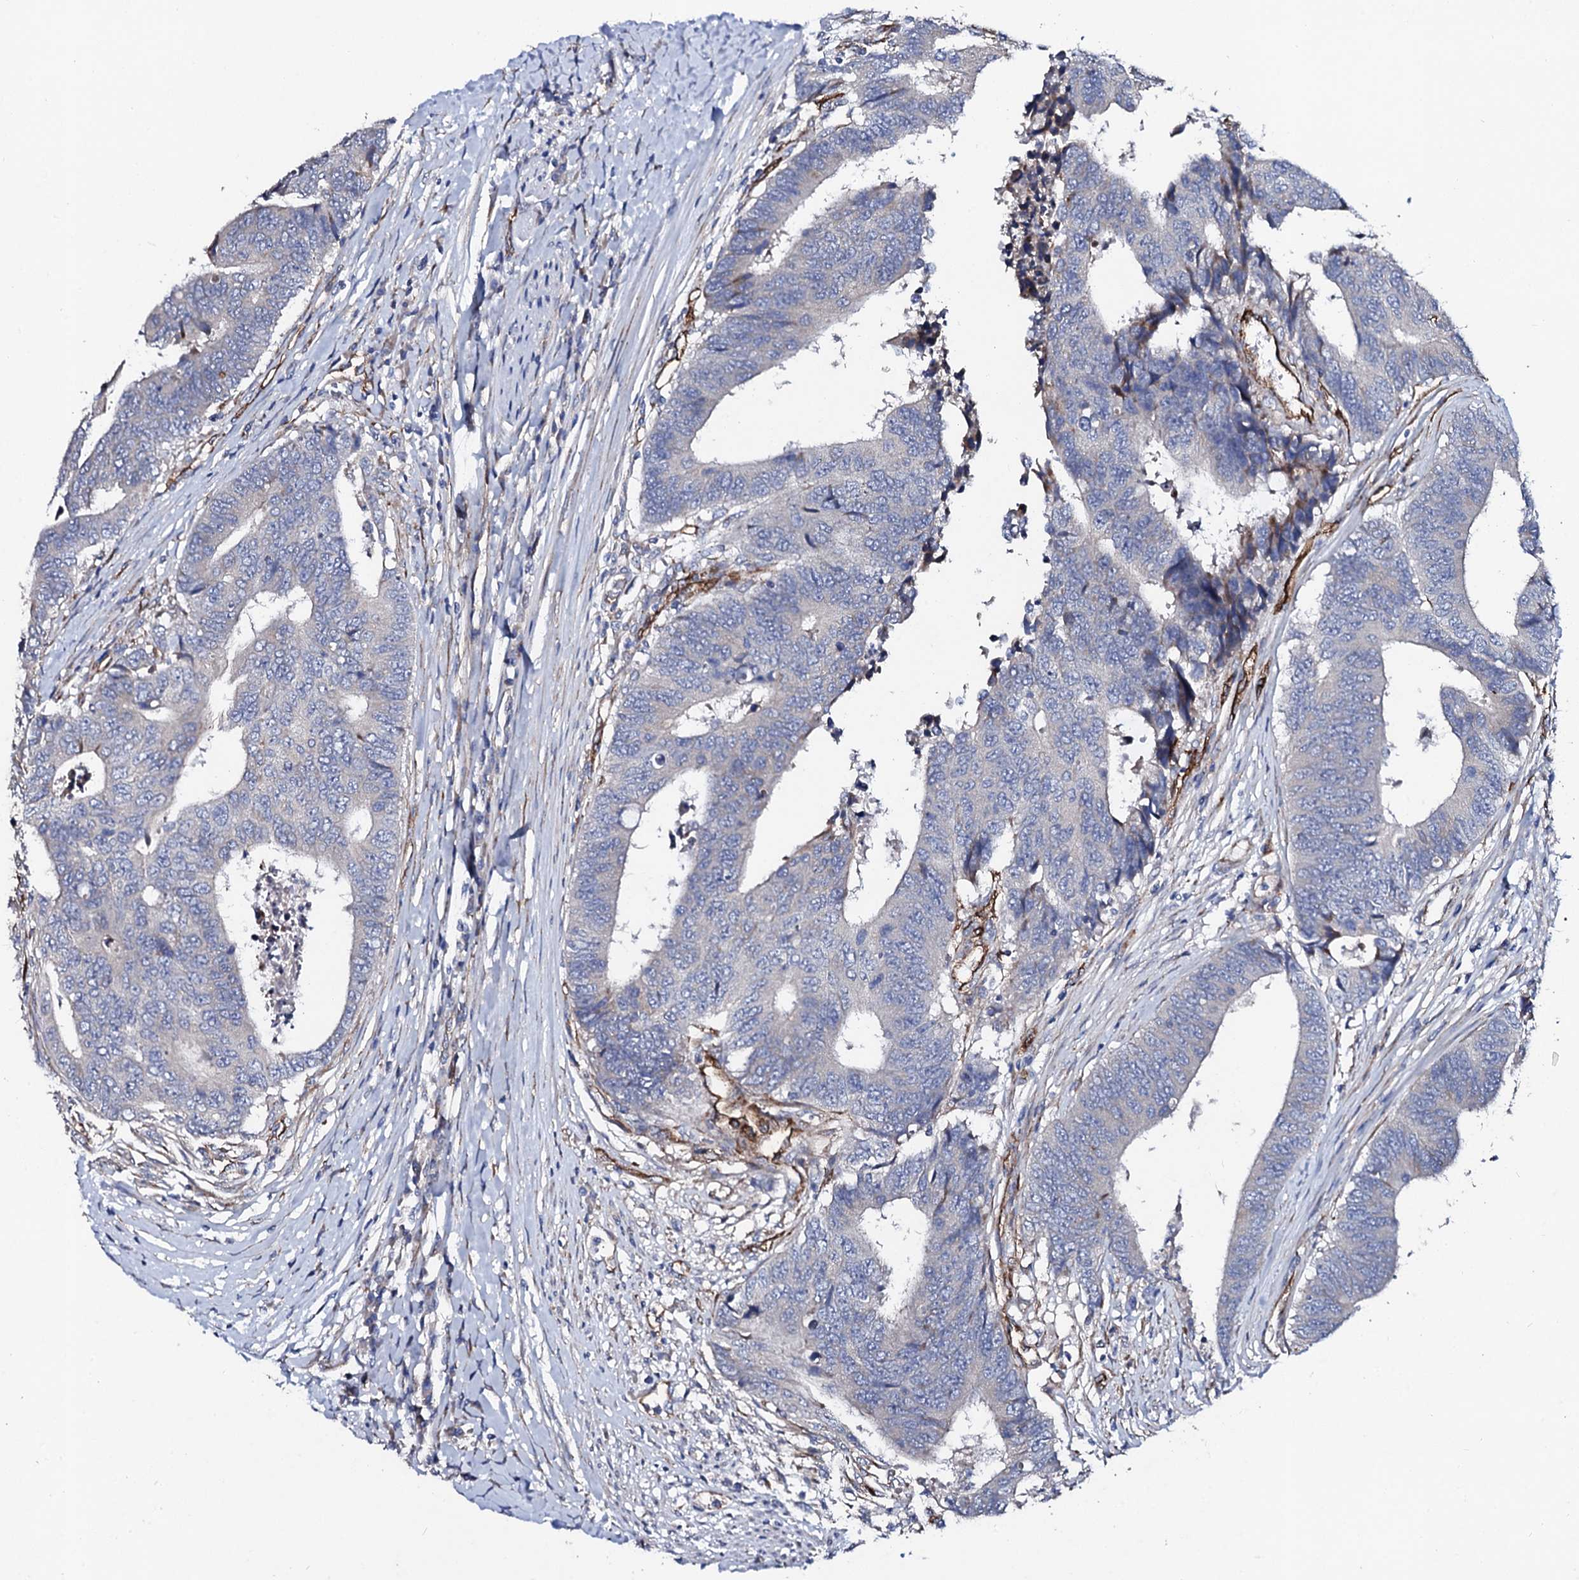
{"staining": {"intensity": "negative", "quantity": "none", "location": "none"}, "tissue": "colorectal cancer", "cell_type": "Tumor cells", "image_type": "cancer", "snomed": [{"axis": "morphology", "description": "Adenocarcinoma, NOS"}, {"axis": "topography", "description": "Rectum"}], "caption": "This is an immunohistochemistry photomicrograph of colorectal cancer. There is no positivity in tumor cells.", "gene": "DBX1", "patient": {"sex": "male", "age": 84}}